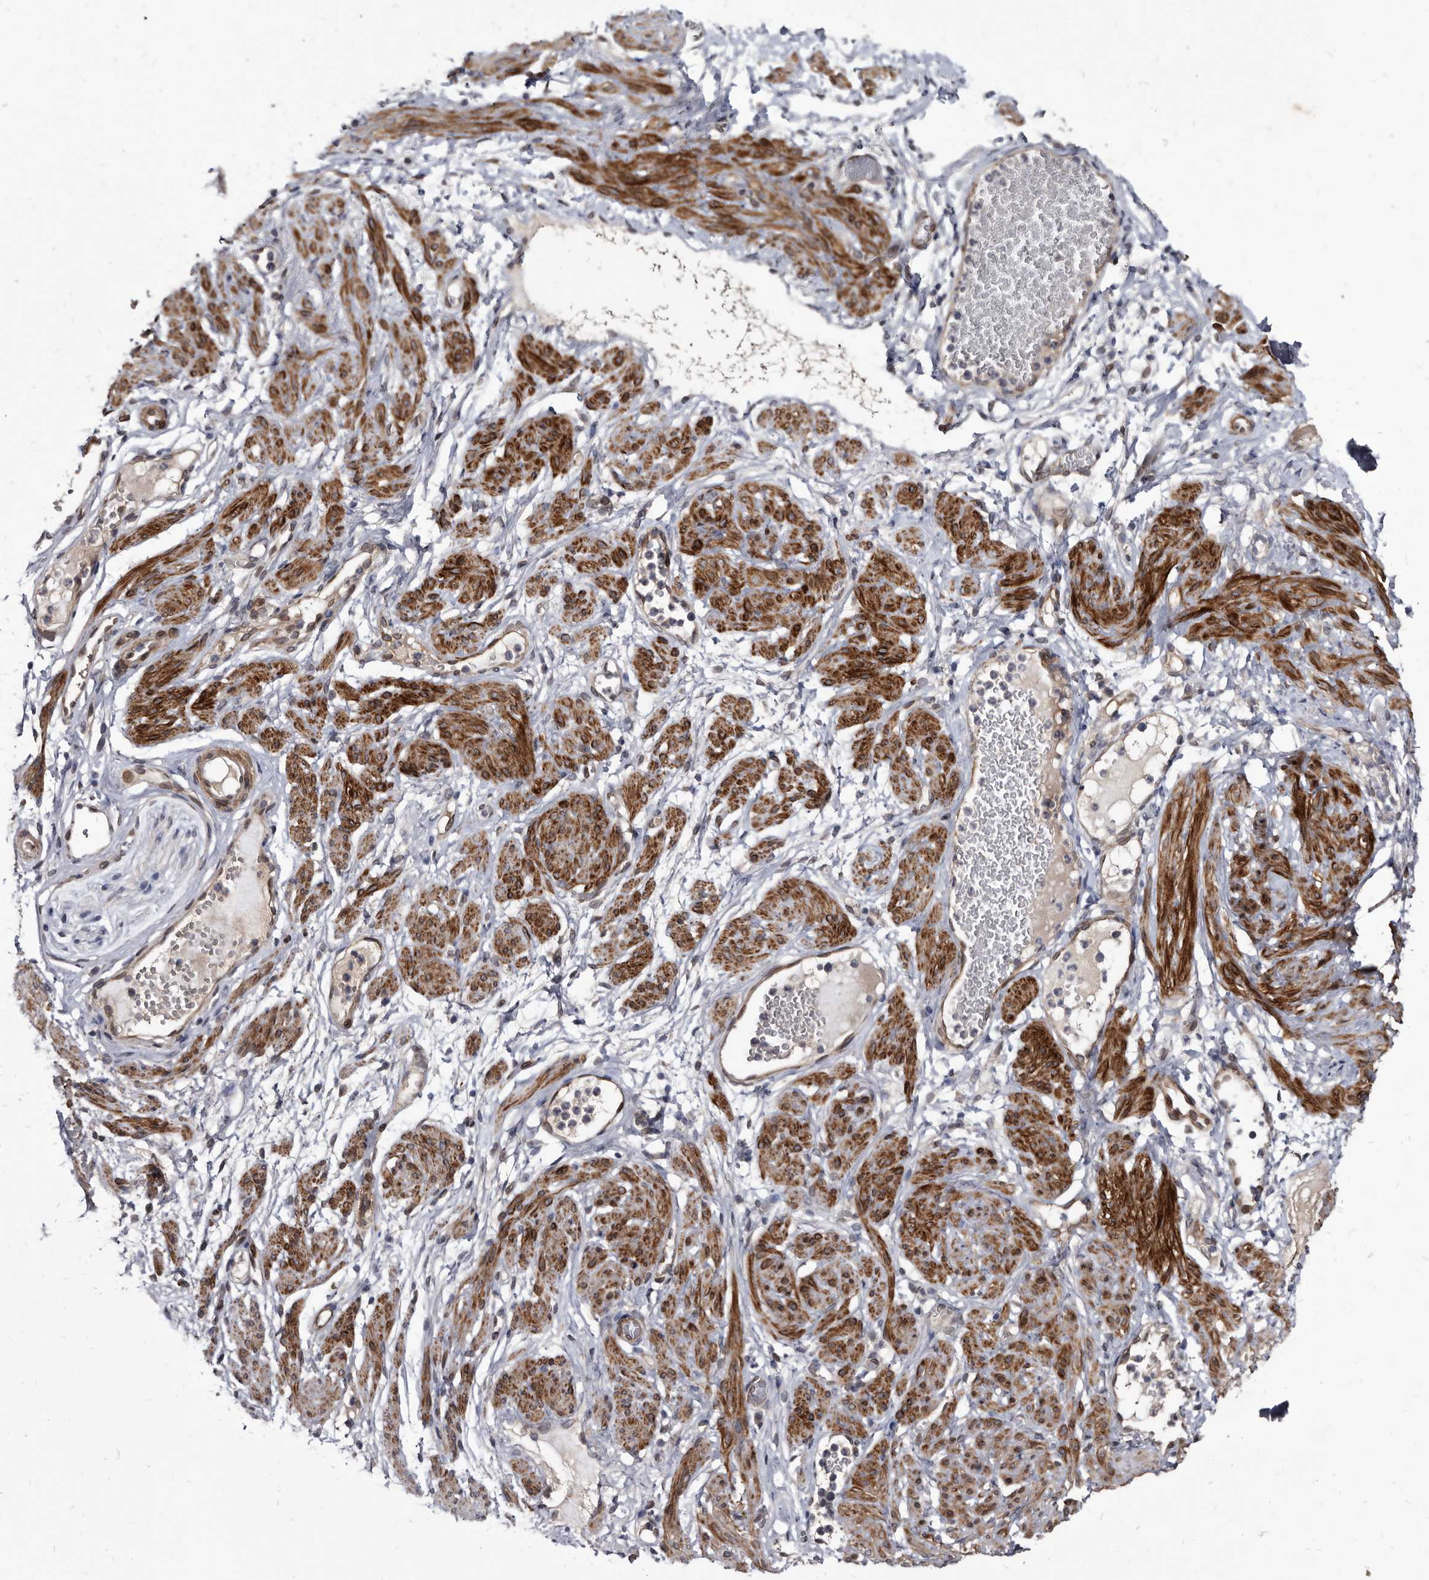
{"staining": {"intensity": "negative", "quantity": "none", "location": "none"}, "tissue": "adipose tissue", "cell_type": "Adipocytes", "image_type": "normal", "snomed": [{"axis": "morphology", "description": "Normal tissue, NOS"}, {"axis": "topography", "description": "Smooth muscle"}, {"axis": "topography", "description": "Peripheral nerve tissue"}], "caption": "This is a image of IHC staining of unremarkable adipose tissue, which shows no expression in adipocytes.", "gene": "PROM1", "patient": {"sex": "female", "age": 39}}